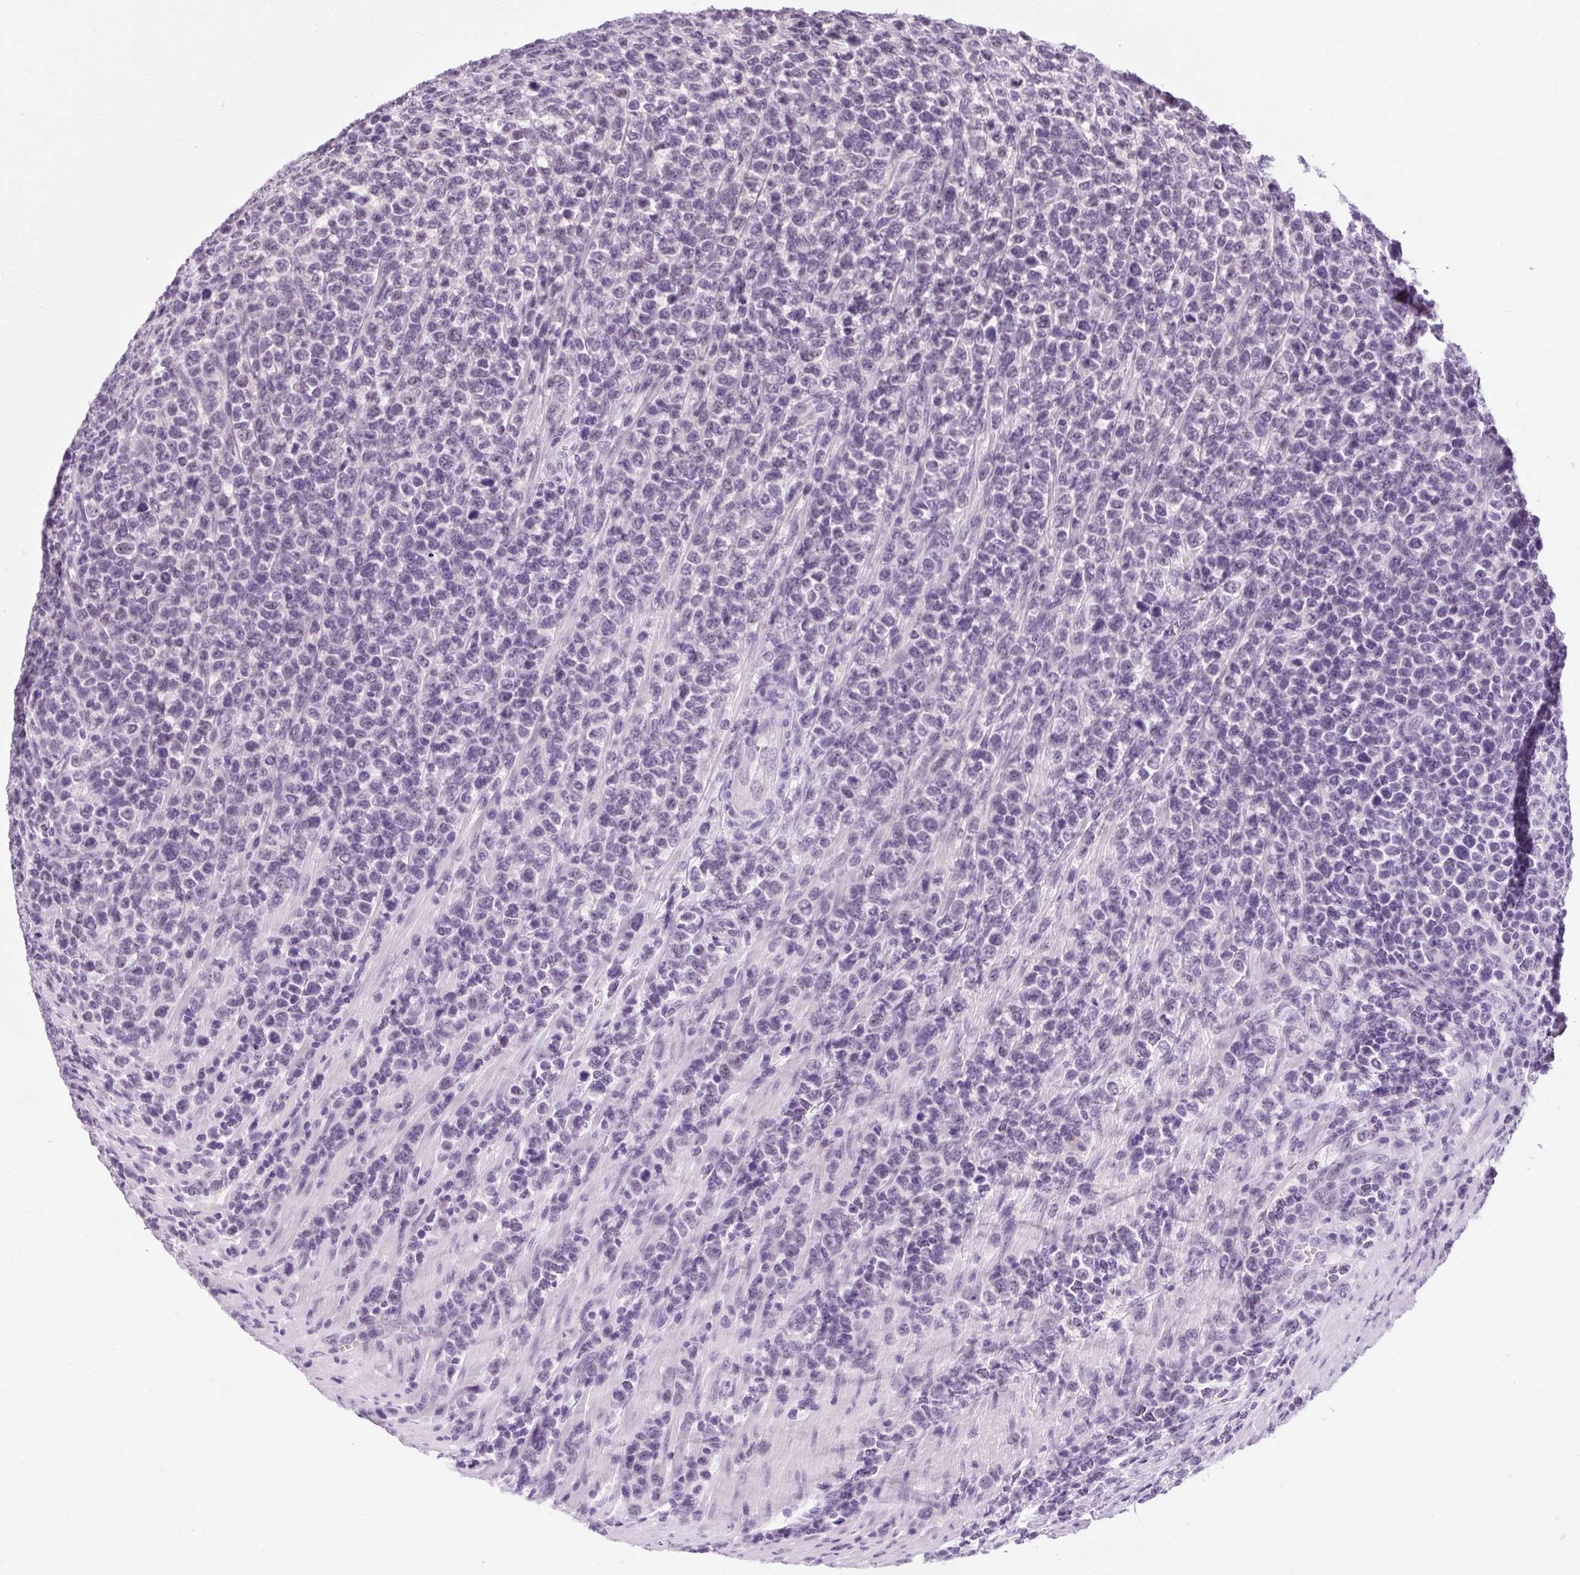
{"staining": {"intensity": "negative", "quantity": "none", "location": "none"}, "tissue": "lymphoma", "cell_type": "Tumor cells", "image_type": "cancer", "snomed": [{"axis": "morphology", "description": "Malignant lymphoma, non-Hodgkin's type, High grade"}, {"axis": "topography", "description": "Soft tissue"}], "caption": "High magnification brightfield microscopy of lymphoma stained with DAB (3,3'-diaminobenzidine) (brown) and counterstained with hematoxylin (blue): tumor cells show no significant positivity.", "gene": "RYBP", "patient": {"sex": "female", "age": 56}}